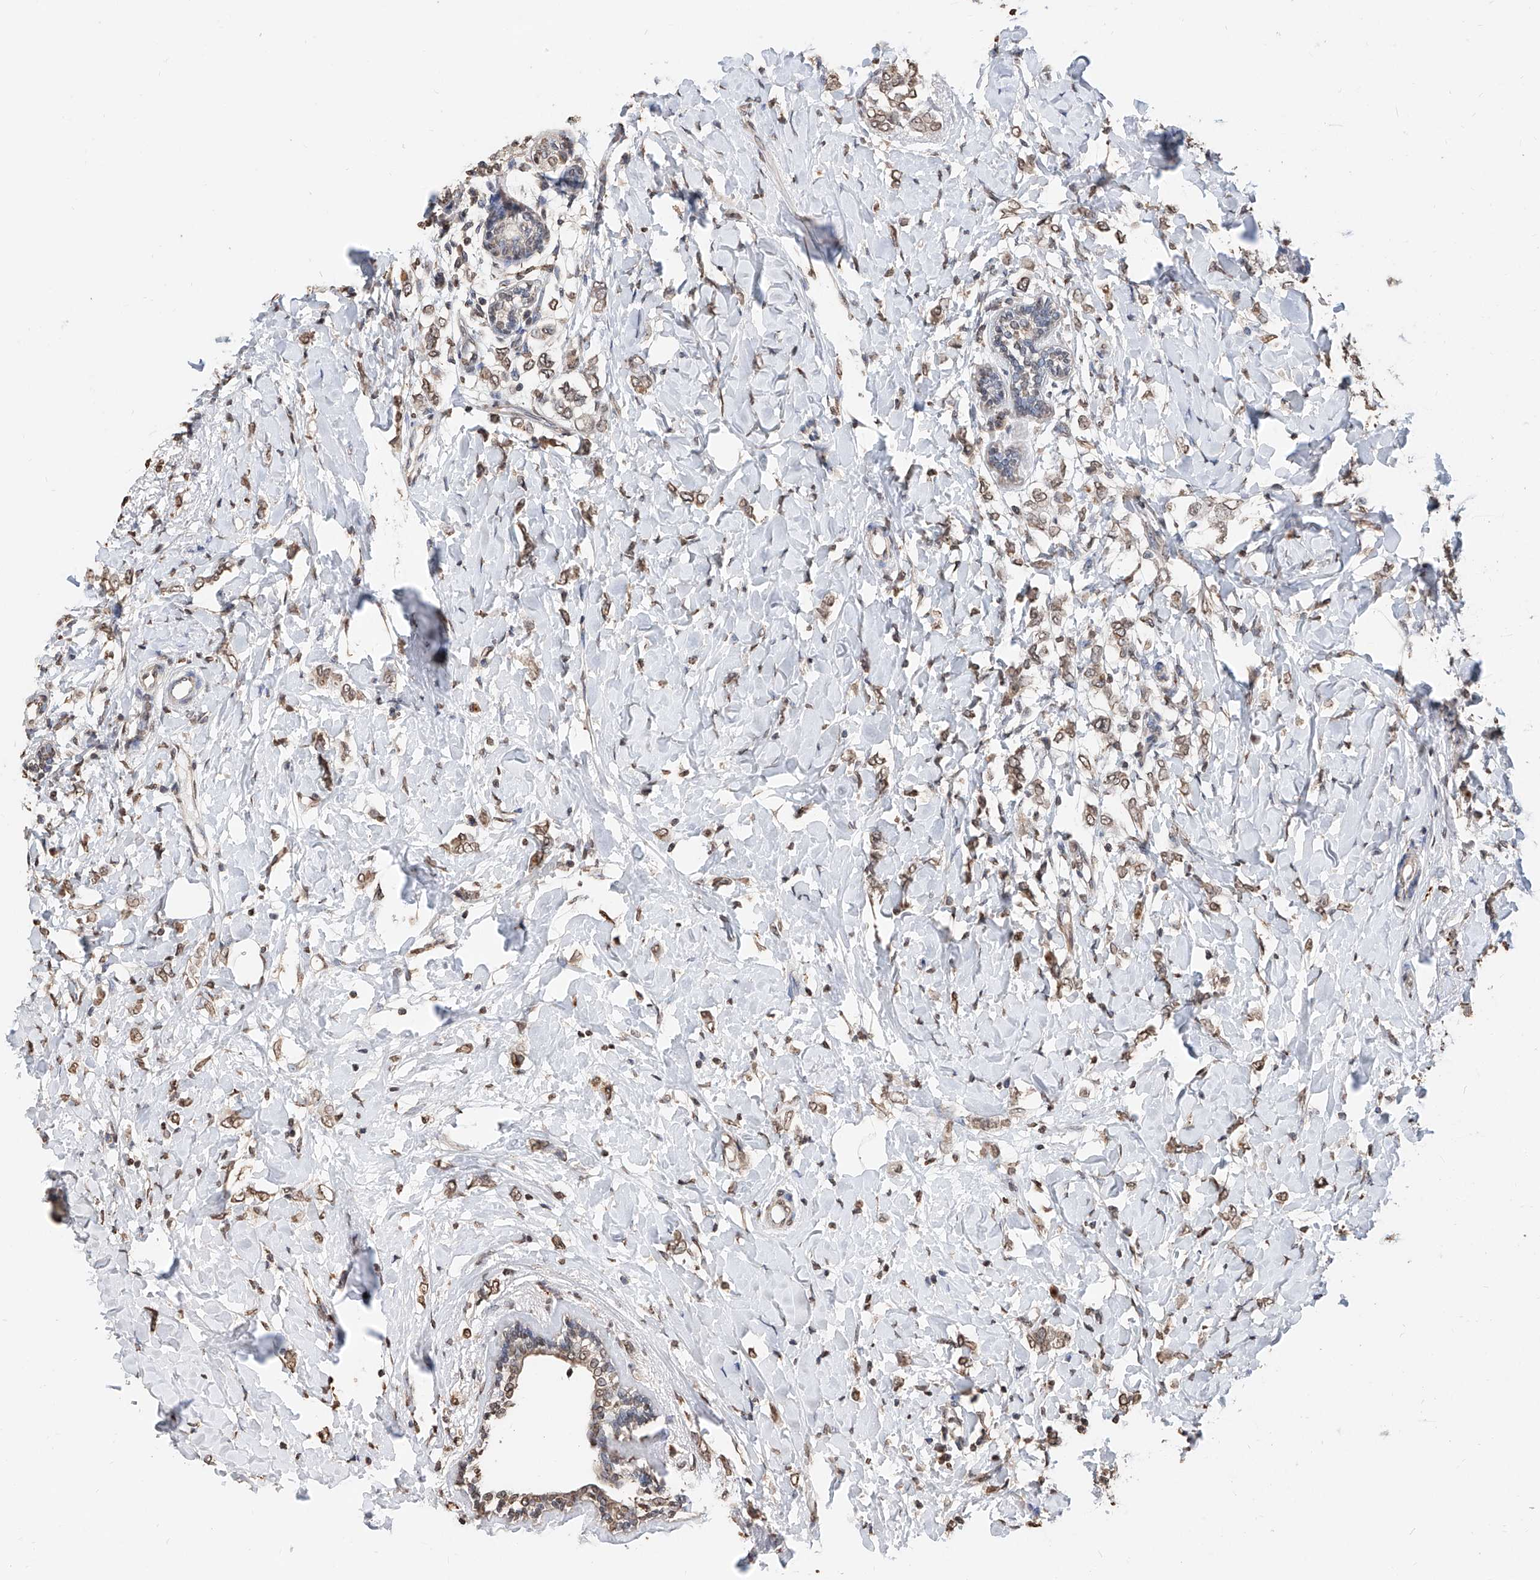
{"staining": {"intensity": "moderate", "quantity": ">75%", "location": "nuclear"}, "tissue": "breast cancer", "cell_type": "Tumor cells", "image_type": "cancer", "snomed": [{"axis": "morphology", "description": "Normal tissue, NOS"}, {"axis": "morphology", "description": "Lobular carcinoma"}, {"axis": "topography", "description": "Breast"}], "caption": "DAB (3,3'-diaminobenzidine) immunohistochemical staining of breast cancer (lobular carcinoma) demonstrates moderate nuclear protein expression in about >75% of tumor cells.", "gene": "RP9", "patient": {"sex": "female", "age": 47}}